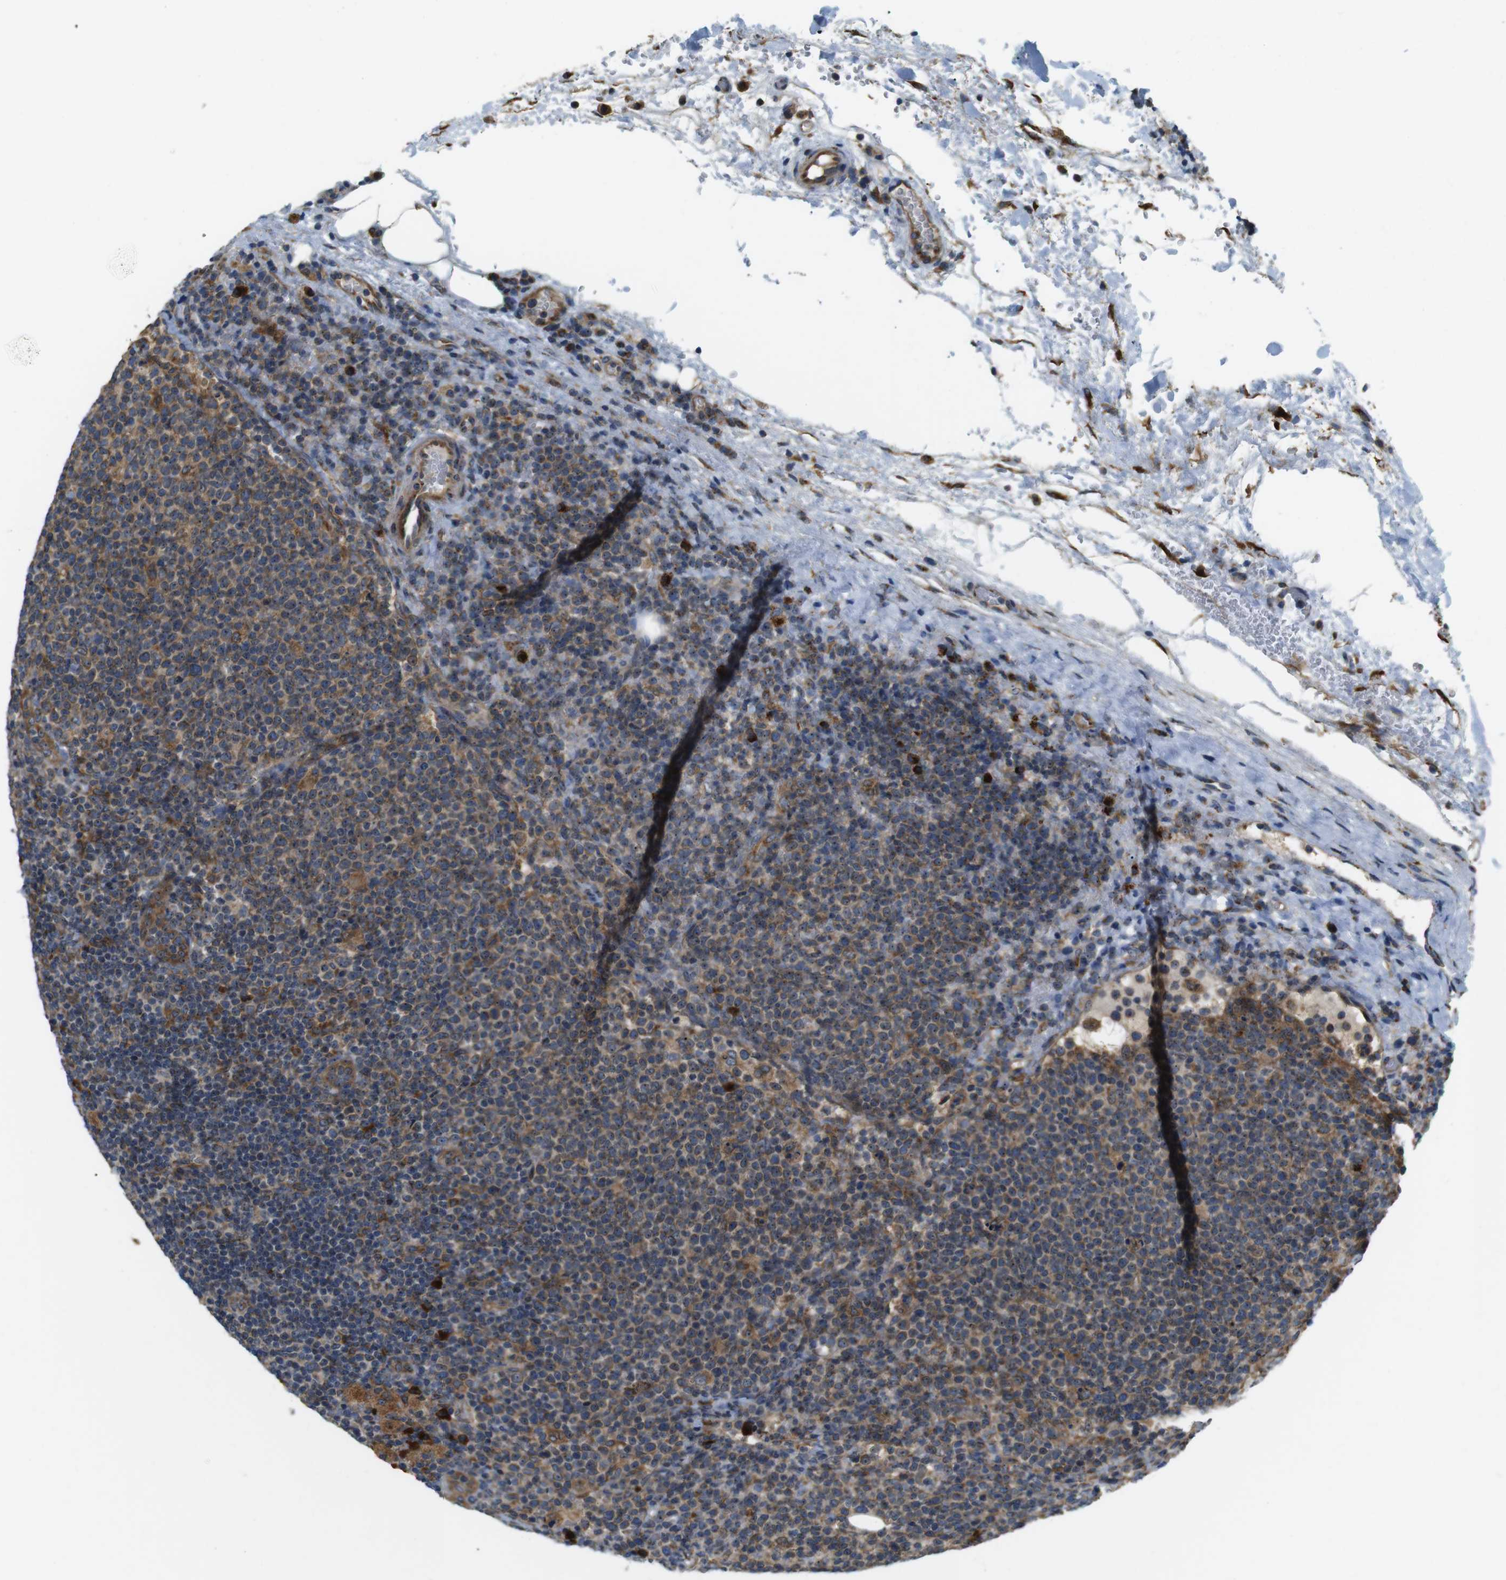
{"staining": {"intensity": "moderate", "quantity": "25%-75%", "location": "cytoplasmic/membranous"}, "tissue": "lymphoma", "cell_type": "Tumor cells", "image_type": "cancer", "snomed": [{"axis": "morphology", "description": "Malignant lymphoma, non-Hodgkin's type, High grade"}, {"axis": "topography", "description": "Lymph node"}], "caption": "A histopathology image of lymphoma stained for a protein exhibits moderate cytoplasmic/membranous brown staining in tumor cells.", "gene": "TMEM143", "patient": {"sex": "male", "age": 61}}